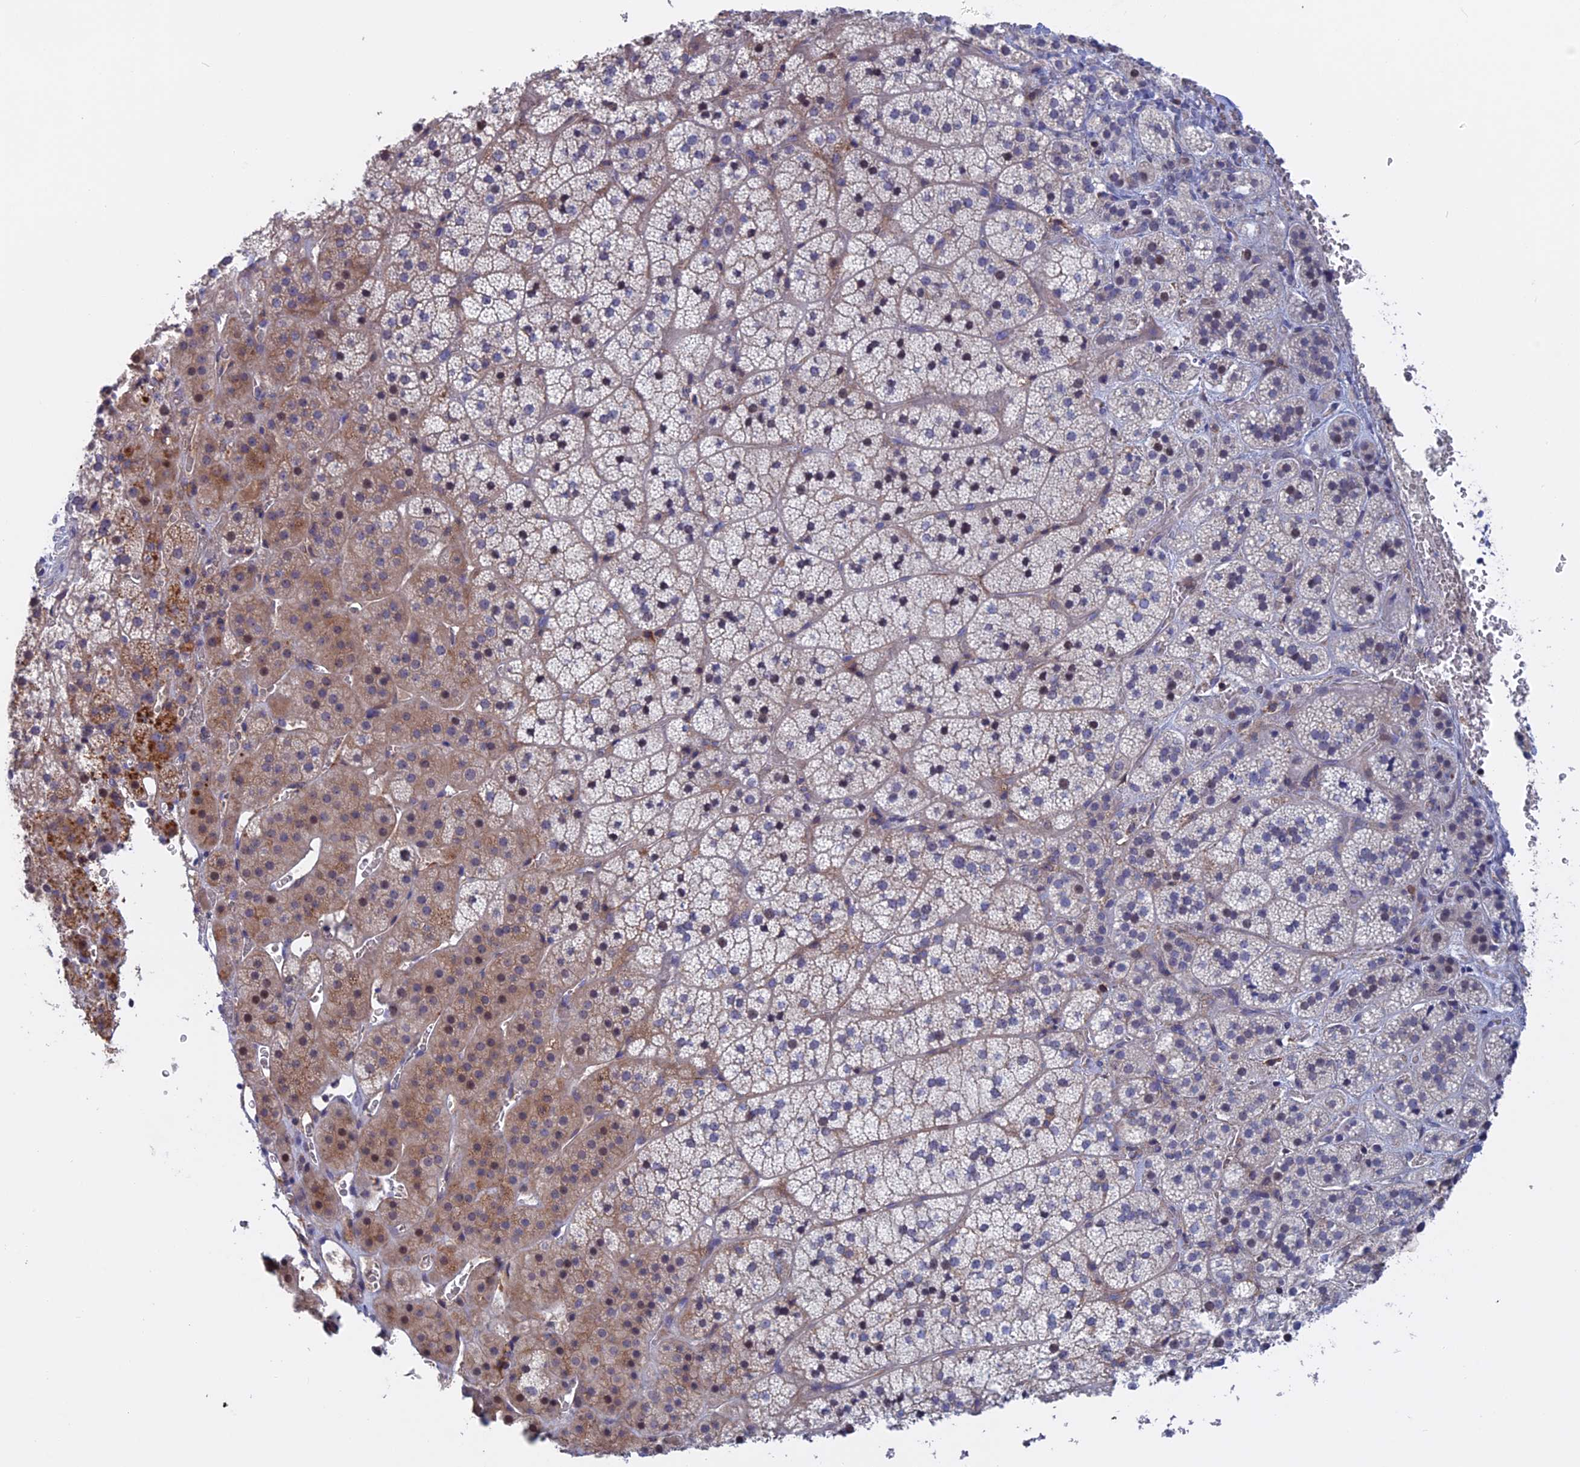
{"staining": {"intensity": "moderate", "quantity": "<25%", "location": "cytoplasmic/membranous"}, "tissue": "adrenal gland", "cell_type": "Glandular cells", "image_type": "normal", "snomed": [{"axis": "morphology", "description": "Normal tissue, NOS"}, {"axis": "topography", "description": "Adrenal gland"}], "caption": "IHC image of normal human adrenal gland stained for a protein (brown), which reveals low levels of moderate cytoplasmic/membranous staining in approximately <25% of glandular cells.", "gene": "LYPD5", "patient": {"sex": "female", "age": 44}}